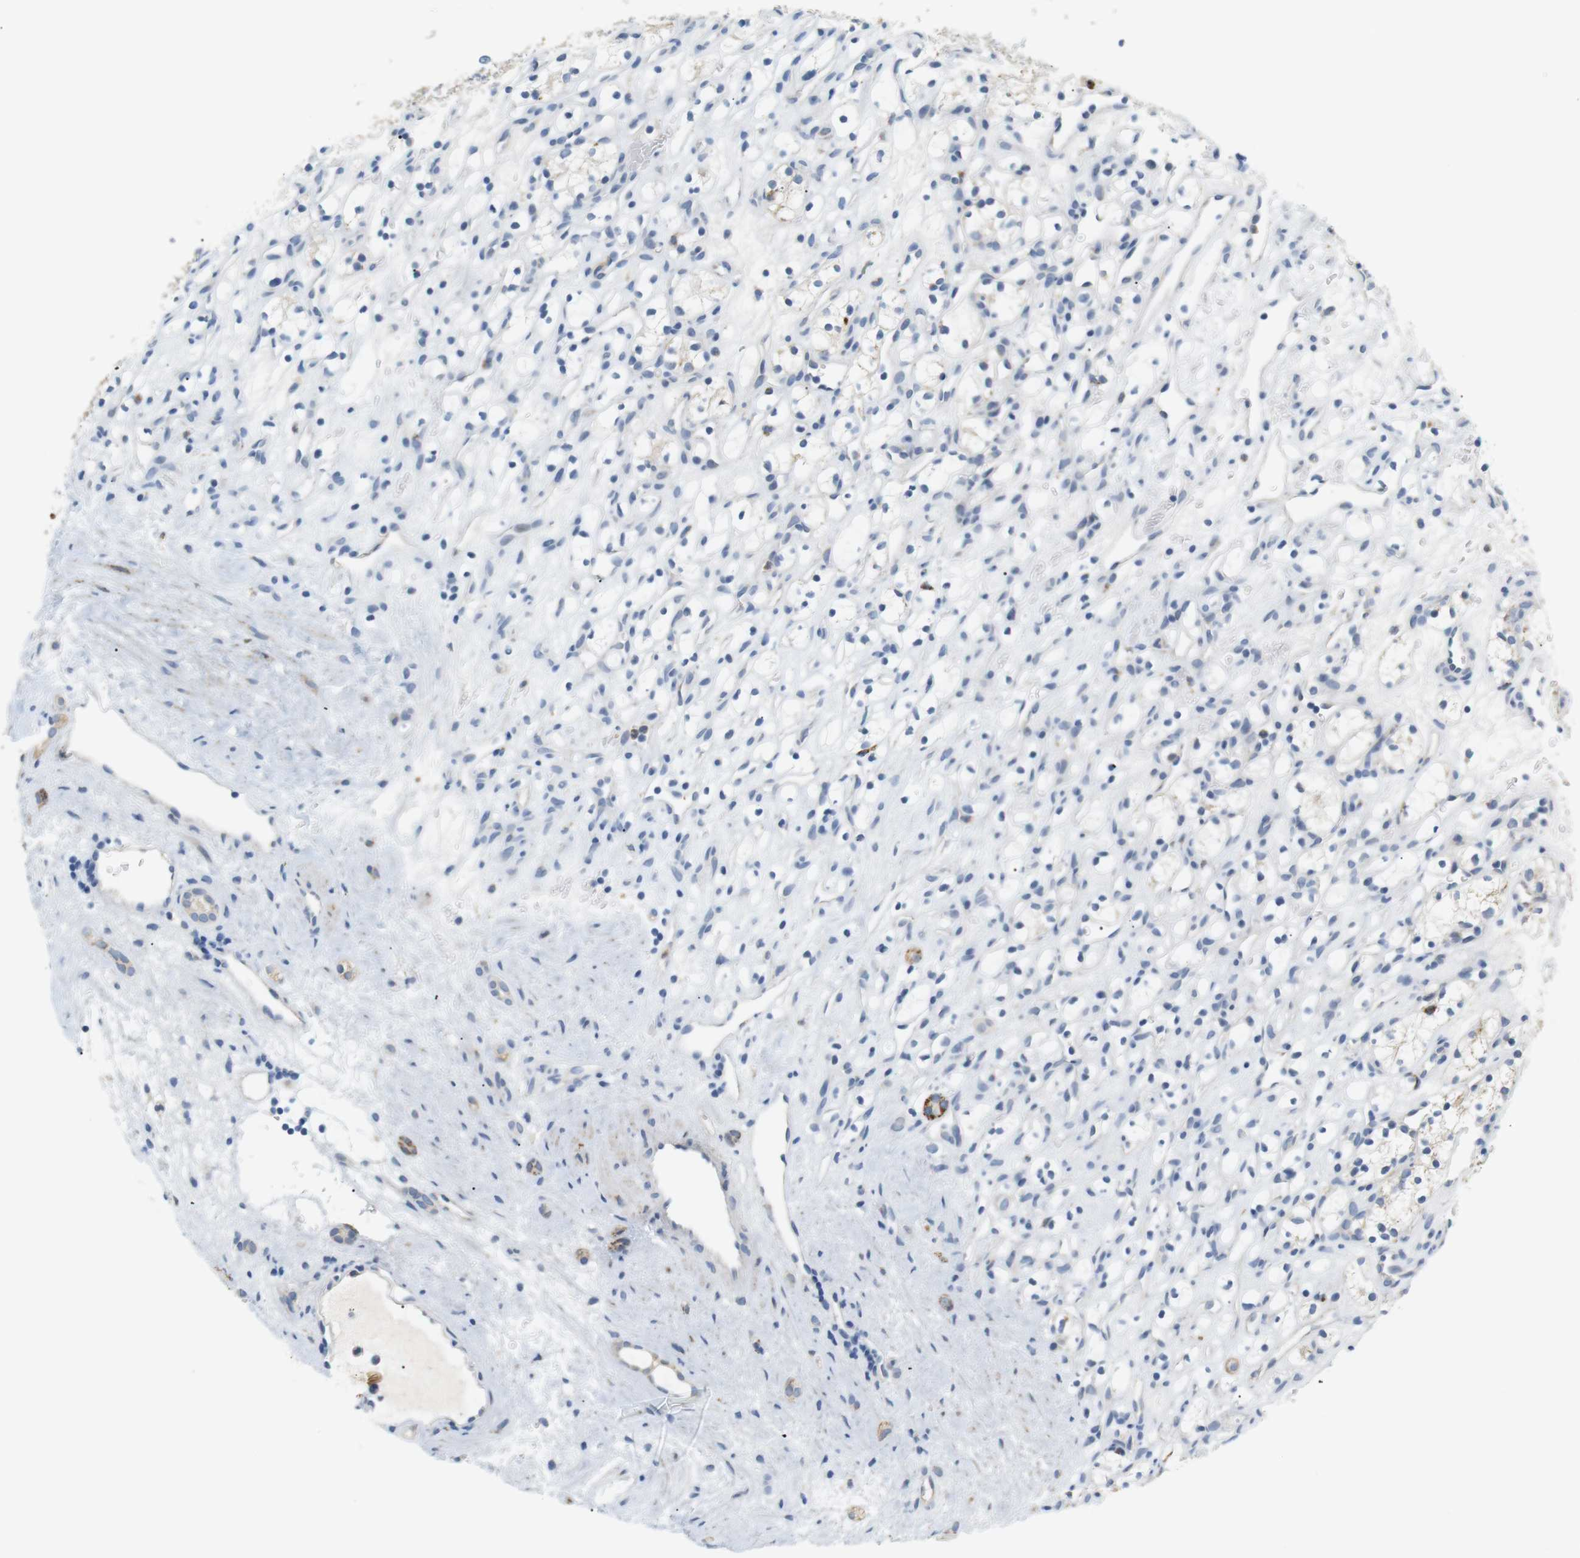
{"staining": {"intensity": "negative", "quantity": "none", "location": "none"}, "tissue": "renal cancer", "cell_type": "Tumor cells", "image_type": "cancer", "snomed": [{"axis": "morphology", "description": "Adenocarcinoma, NOS"}, {"axis": "topography", "description": "Kidney"}], "caption": "An immunohistochemistry histopathology image of renal cancer (adenocarcinoma) is shown. There is no staining in tumor cells of renal cancer (adenocarcinoma).", "gene": "CD300E", "patient": {"sex": "female", "age": 60}}